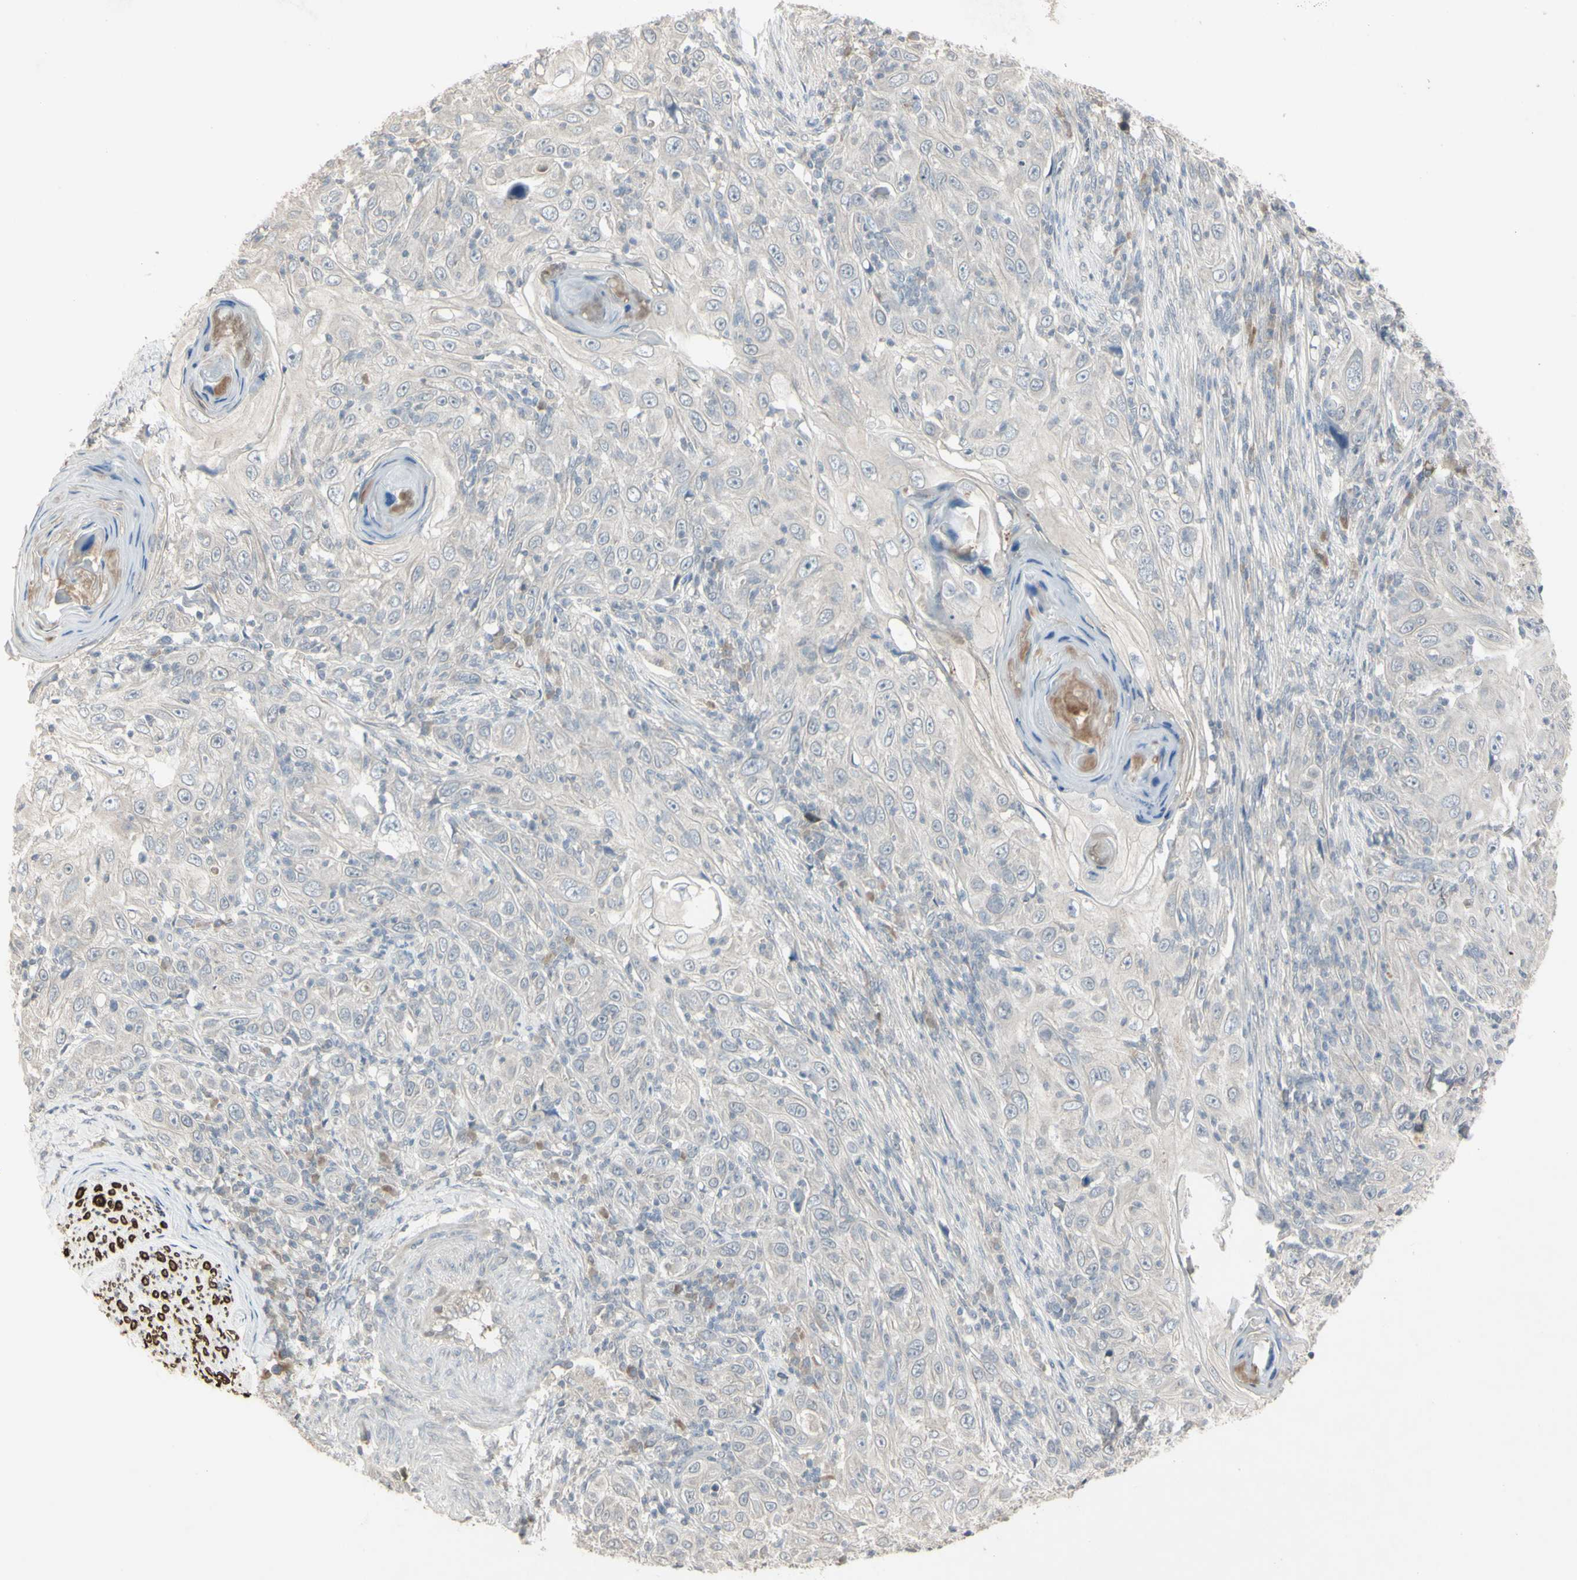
{"staining": {"intensity": "negative", "quantity": "none", "location": "none"}, "tissue": "skin cancer", "cell_type": "Tumor cells", "image_type": "cancer", "snomed": [{"axis": "morphology", "description": "Squamous cell carcinoma, NOS"}, {"axis": "topography", "description": "Skin"}], "caption": "Skin squamous cell carcinoma was stained to show a protein in brown. There is no significant expression in tumor cells.", "gene": "PIAS4", "patient": {"sex": "female", "age": 88}}